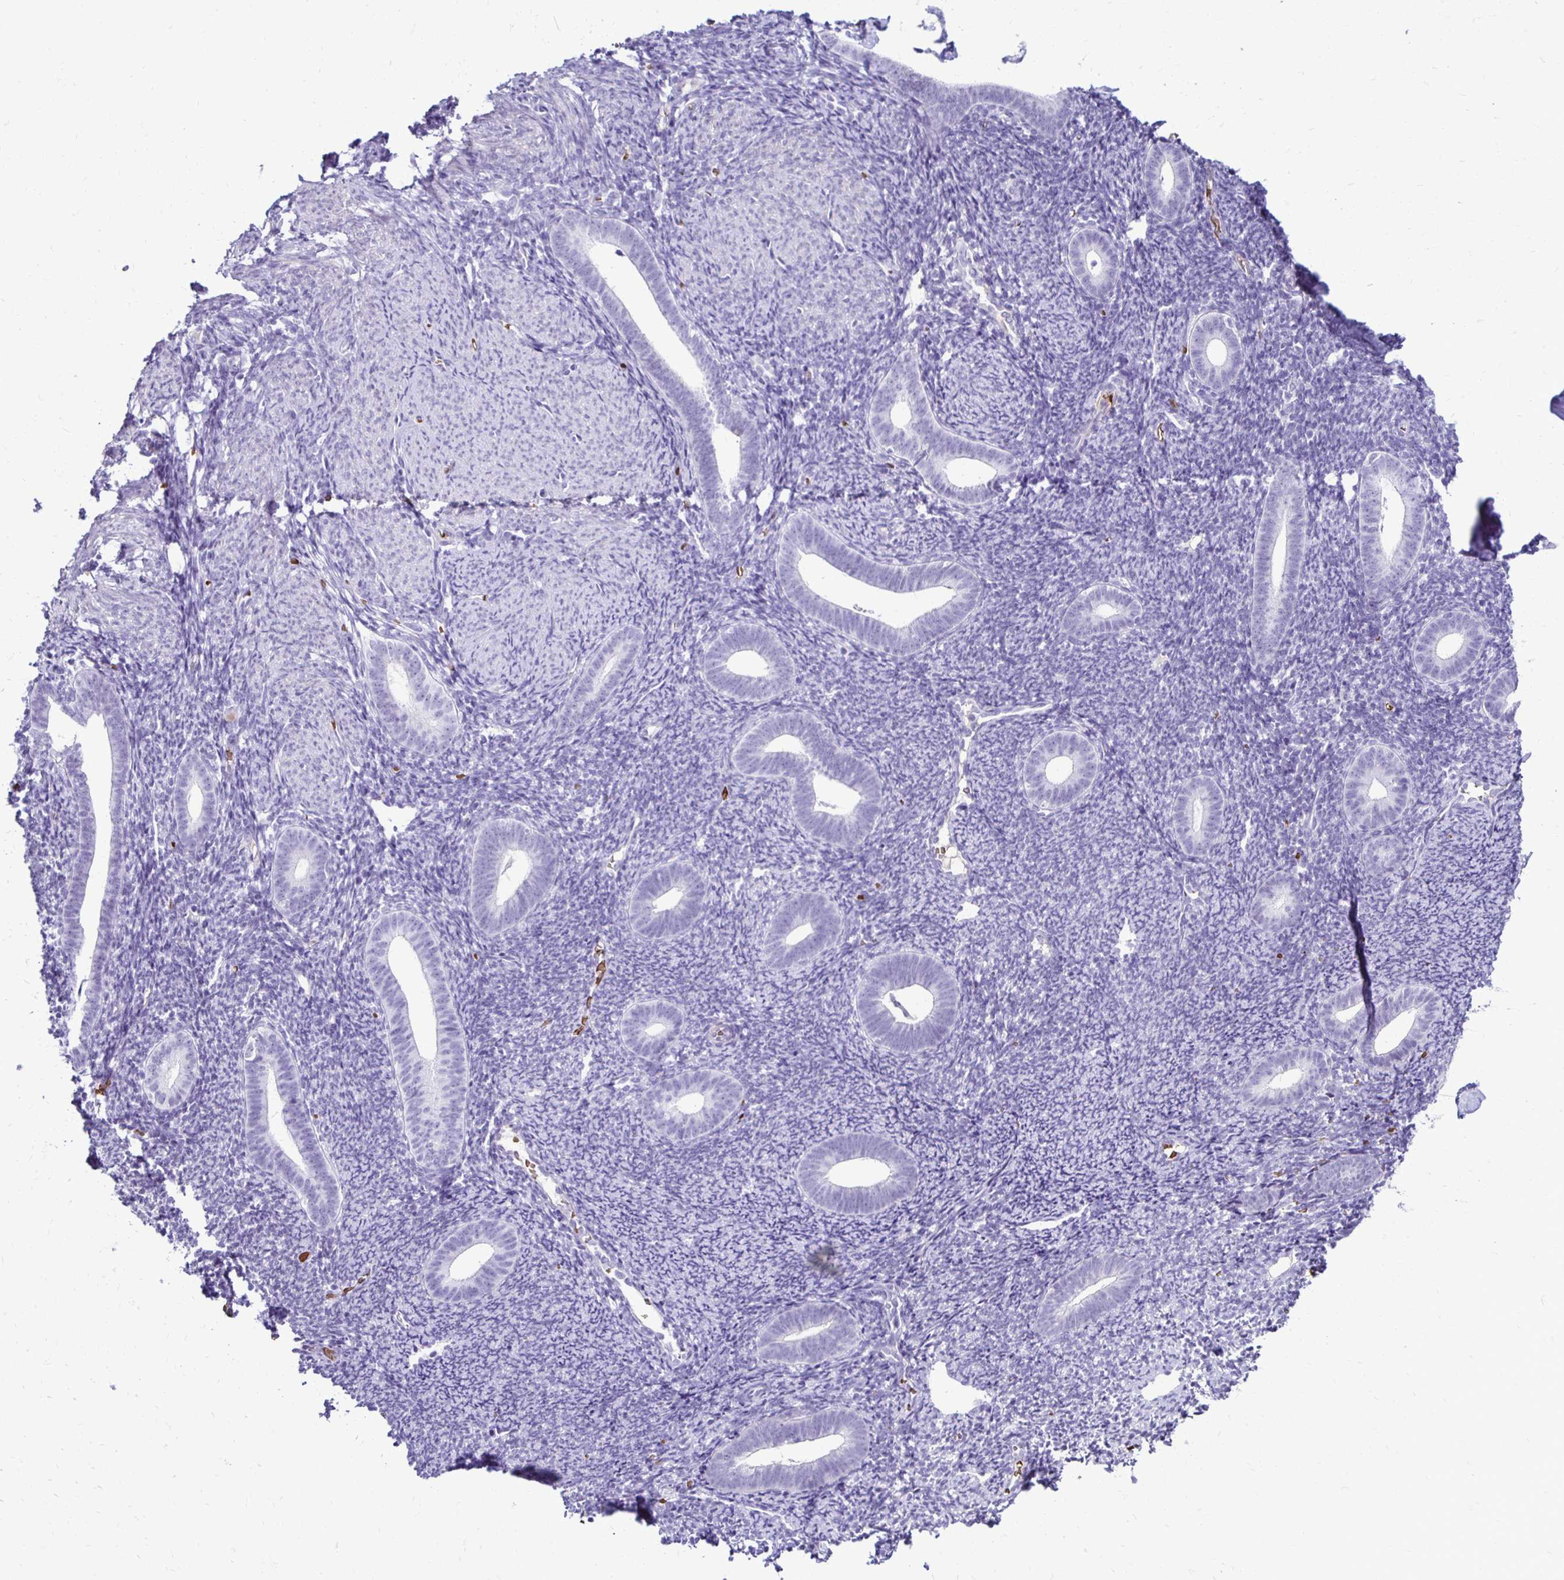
{"staining": {"intensity": "negative", "quantity": "none", "location": "none"}, "tissue": "endometrium", "cell_type": "Cells in endometrial stroma", "image_type": "normal", "snomed": [{"axis": "morphology", "description": "Normal tissue, NOS"}, {"axis": "topography", "description": "Endometrium"}], "caption": "Cells in endometrial stroma are negative for brown protein staining in unremarkable endometrium. The staining was performed using DAB (3,3'-diaminobenzidine) to visualize the protein expression in brown, while the nuclei were stained in blue with hematoxylin (Magnification: 20x).", "gene": "RHBDL3", "patient": {"sex": "female", "age": 39}}